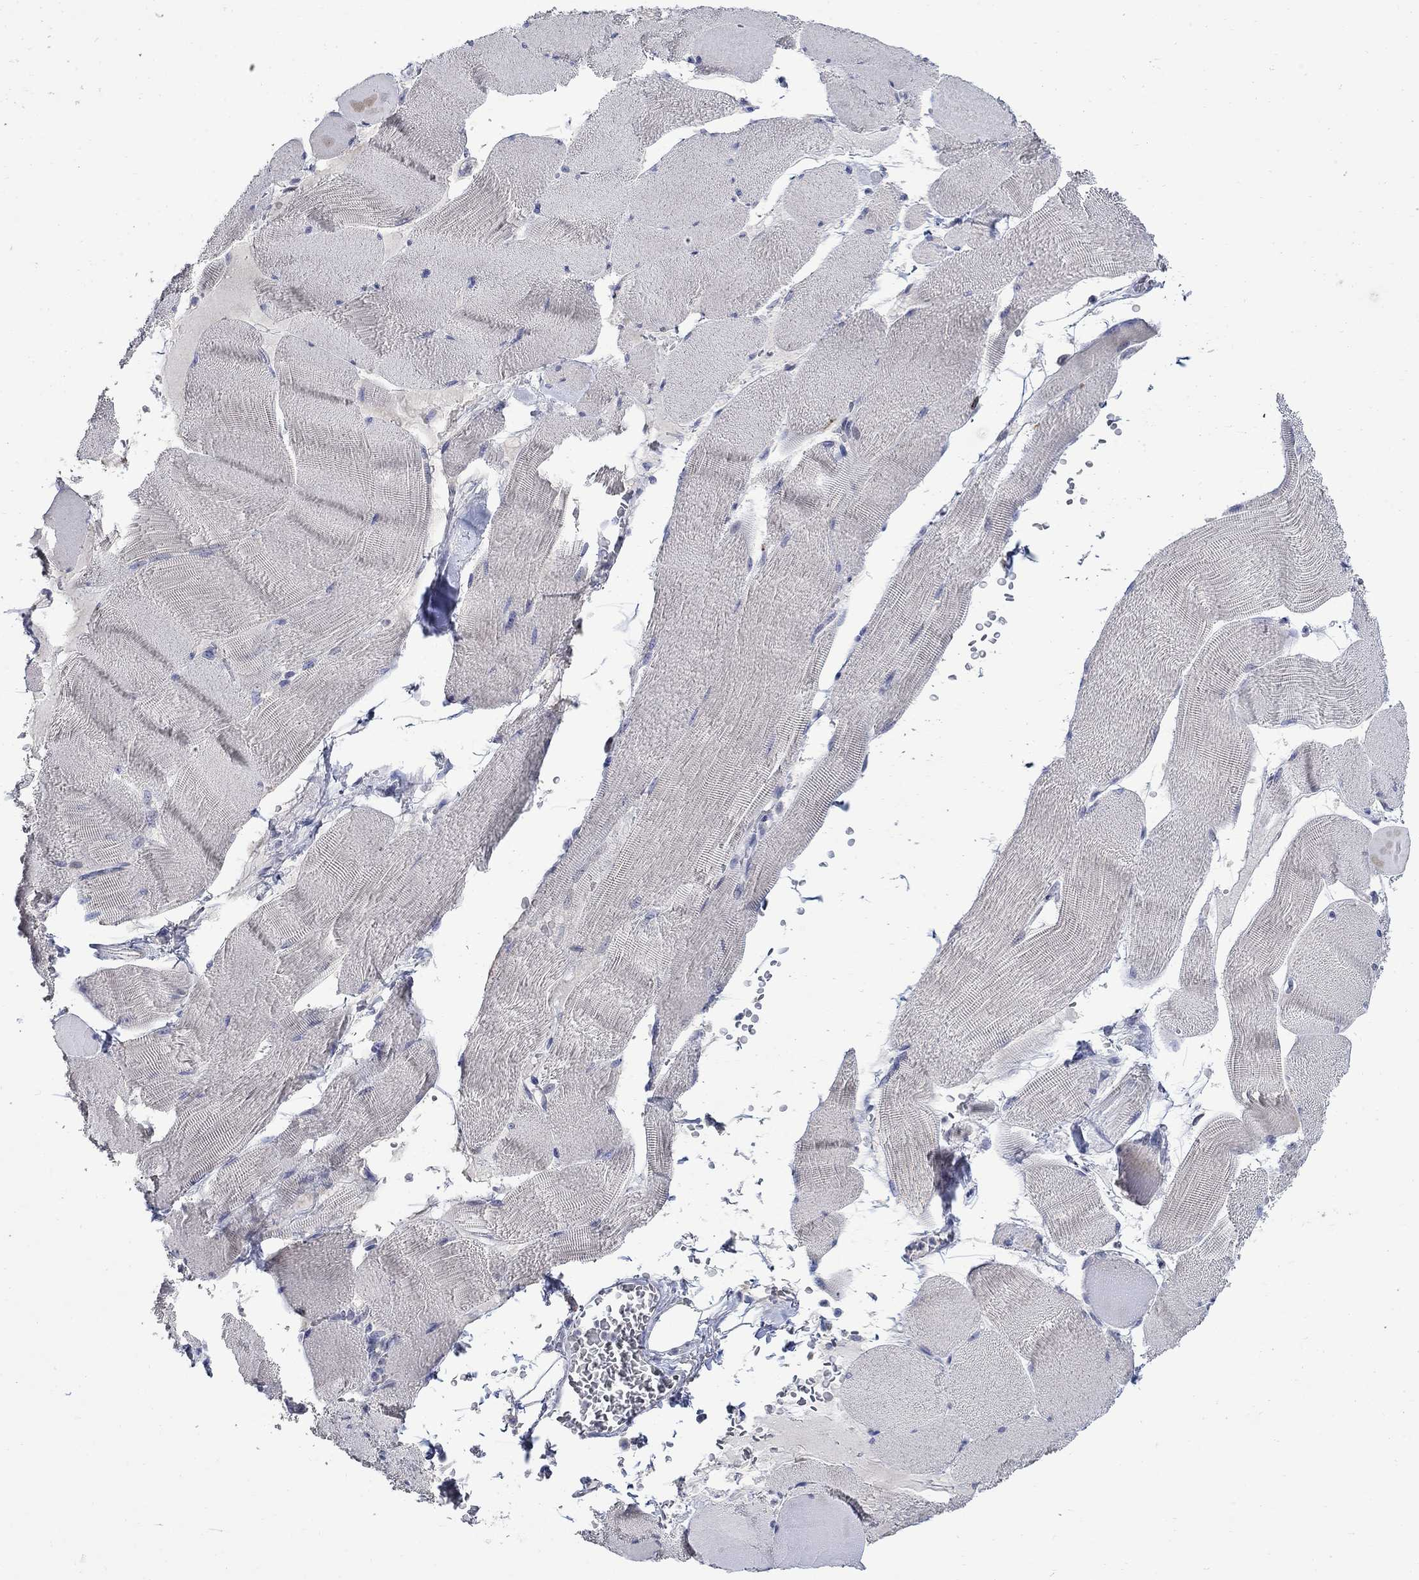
{"staining": {"intensity": "negative", "quantity": "none", "location": "none"}, "tissue": "skeletal muscle", "cell_type": "Myocytes", "image_type": "normal", "snomed": [{"axis": "morphology", "description": "Normal tissue, NOS"}, {"axis": "topography", "description": "Skeletal muscle"}], "caption": "IHC histopathology image of normal skeletal muscle: human skeletal muscle stained with DAB shows no significant protein staining in myocytes.", "gene": "DLK1", "patient": {"sex": "male", "age": 56}}